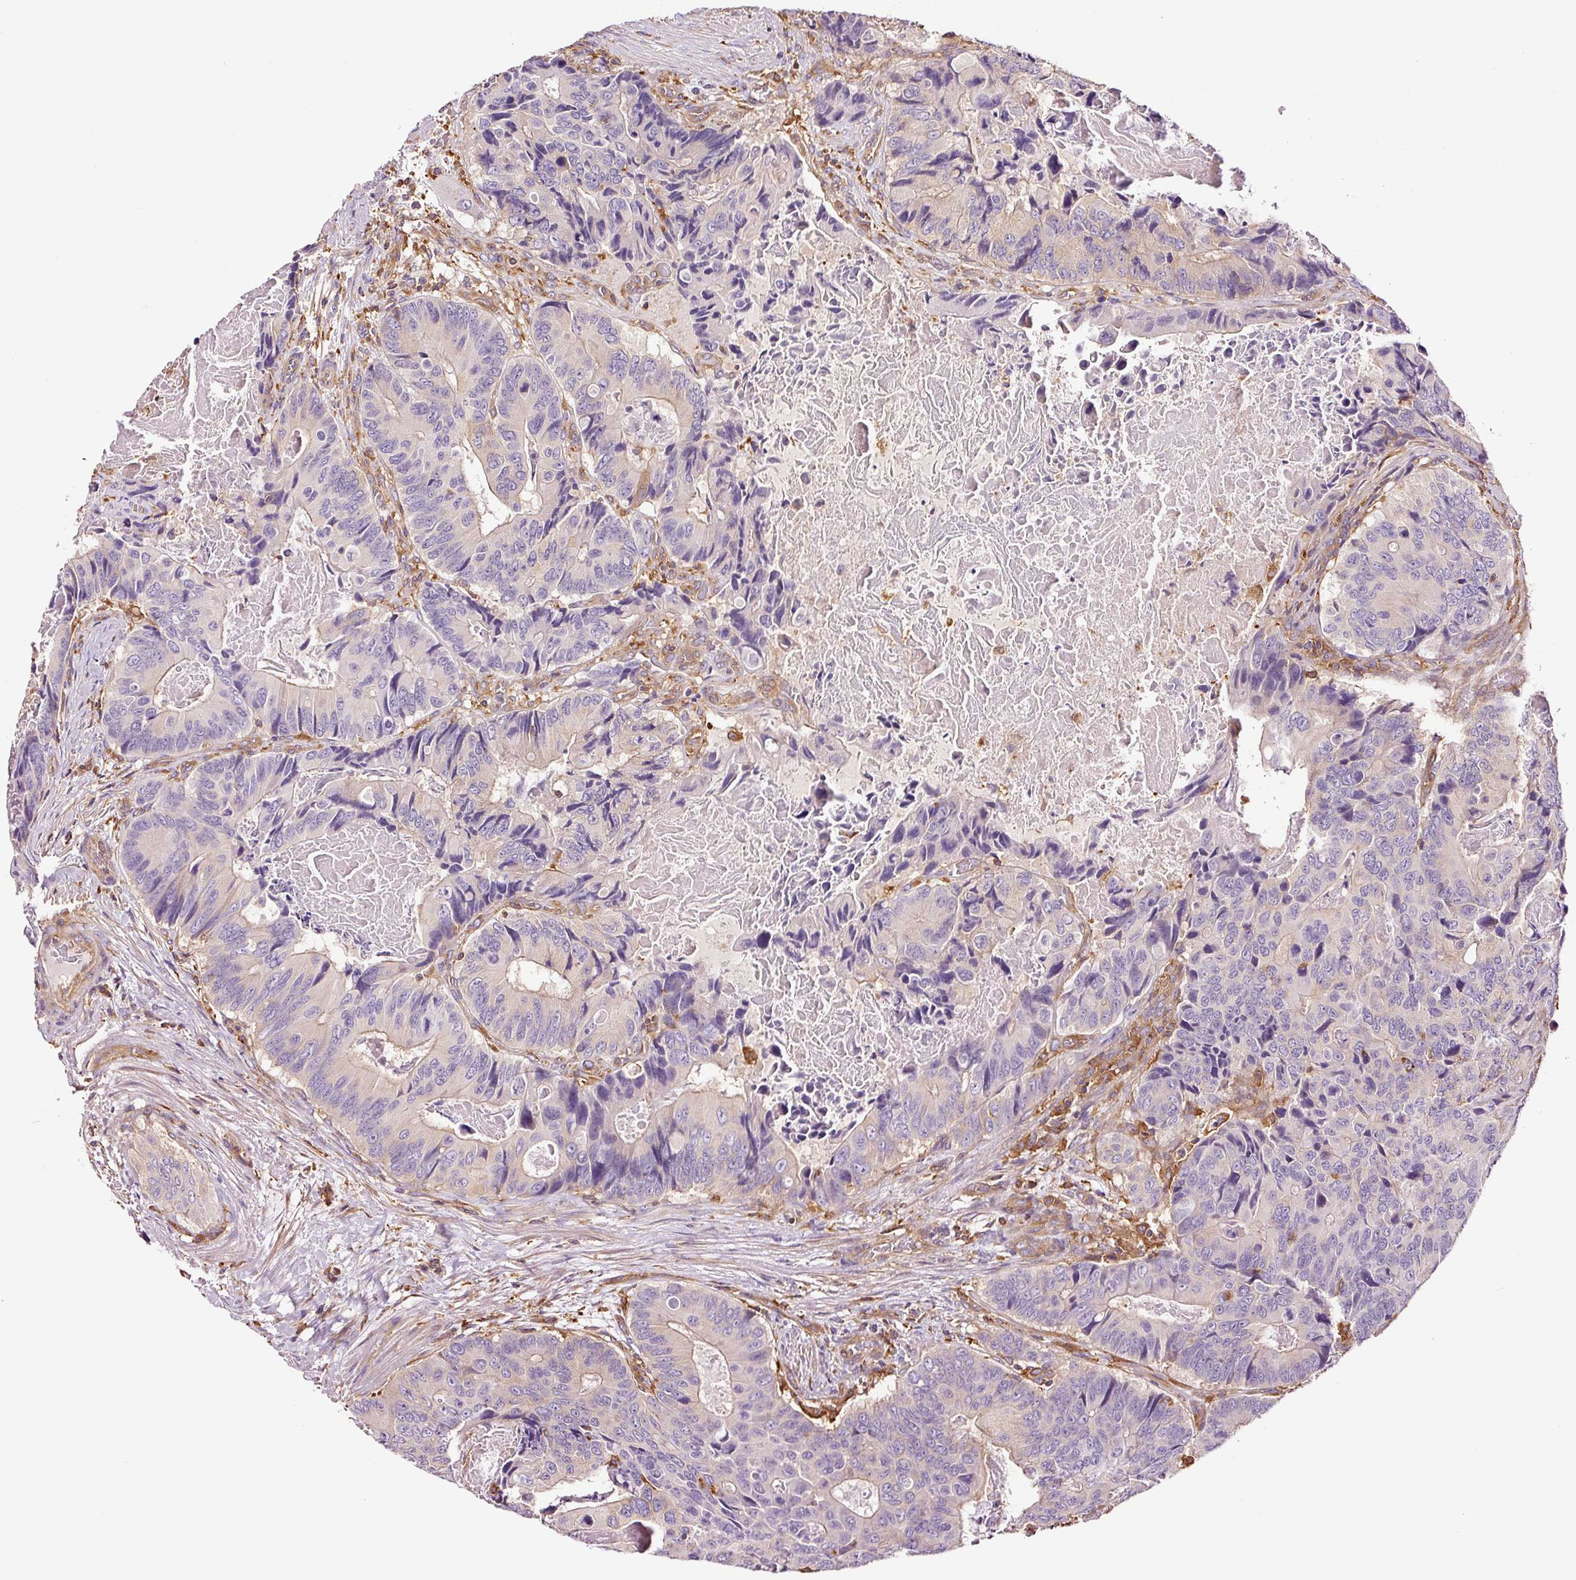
{"staining": {"intensity": "weak", "quantity": "<25%", "location": "cytoplasmic/membranous"}, "tissue": "colorectal cancer", "cell_type": "Tumor cells", "image_type": "cancer", "snomed": [{"axis": "morphology", "description": "Adenocarcinoma, NOS"}, {"axis": "topography", "description": "Colon"}], "caption": "Immunohistochemical staining of adenocarcinoma (colorectal) displays no significant positivity in tumor cells.", "gene": "METAP1", "patient": {"sex": "male", "age": 84}}